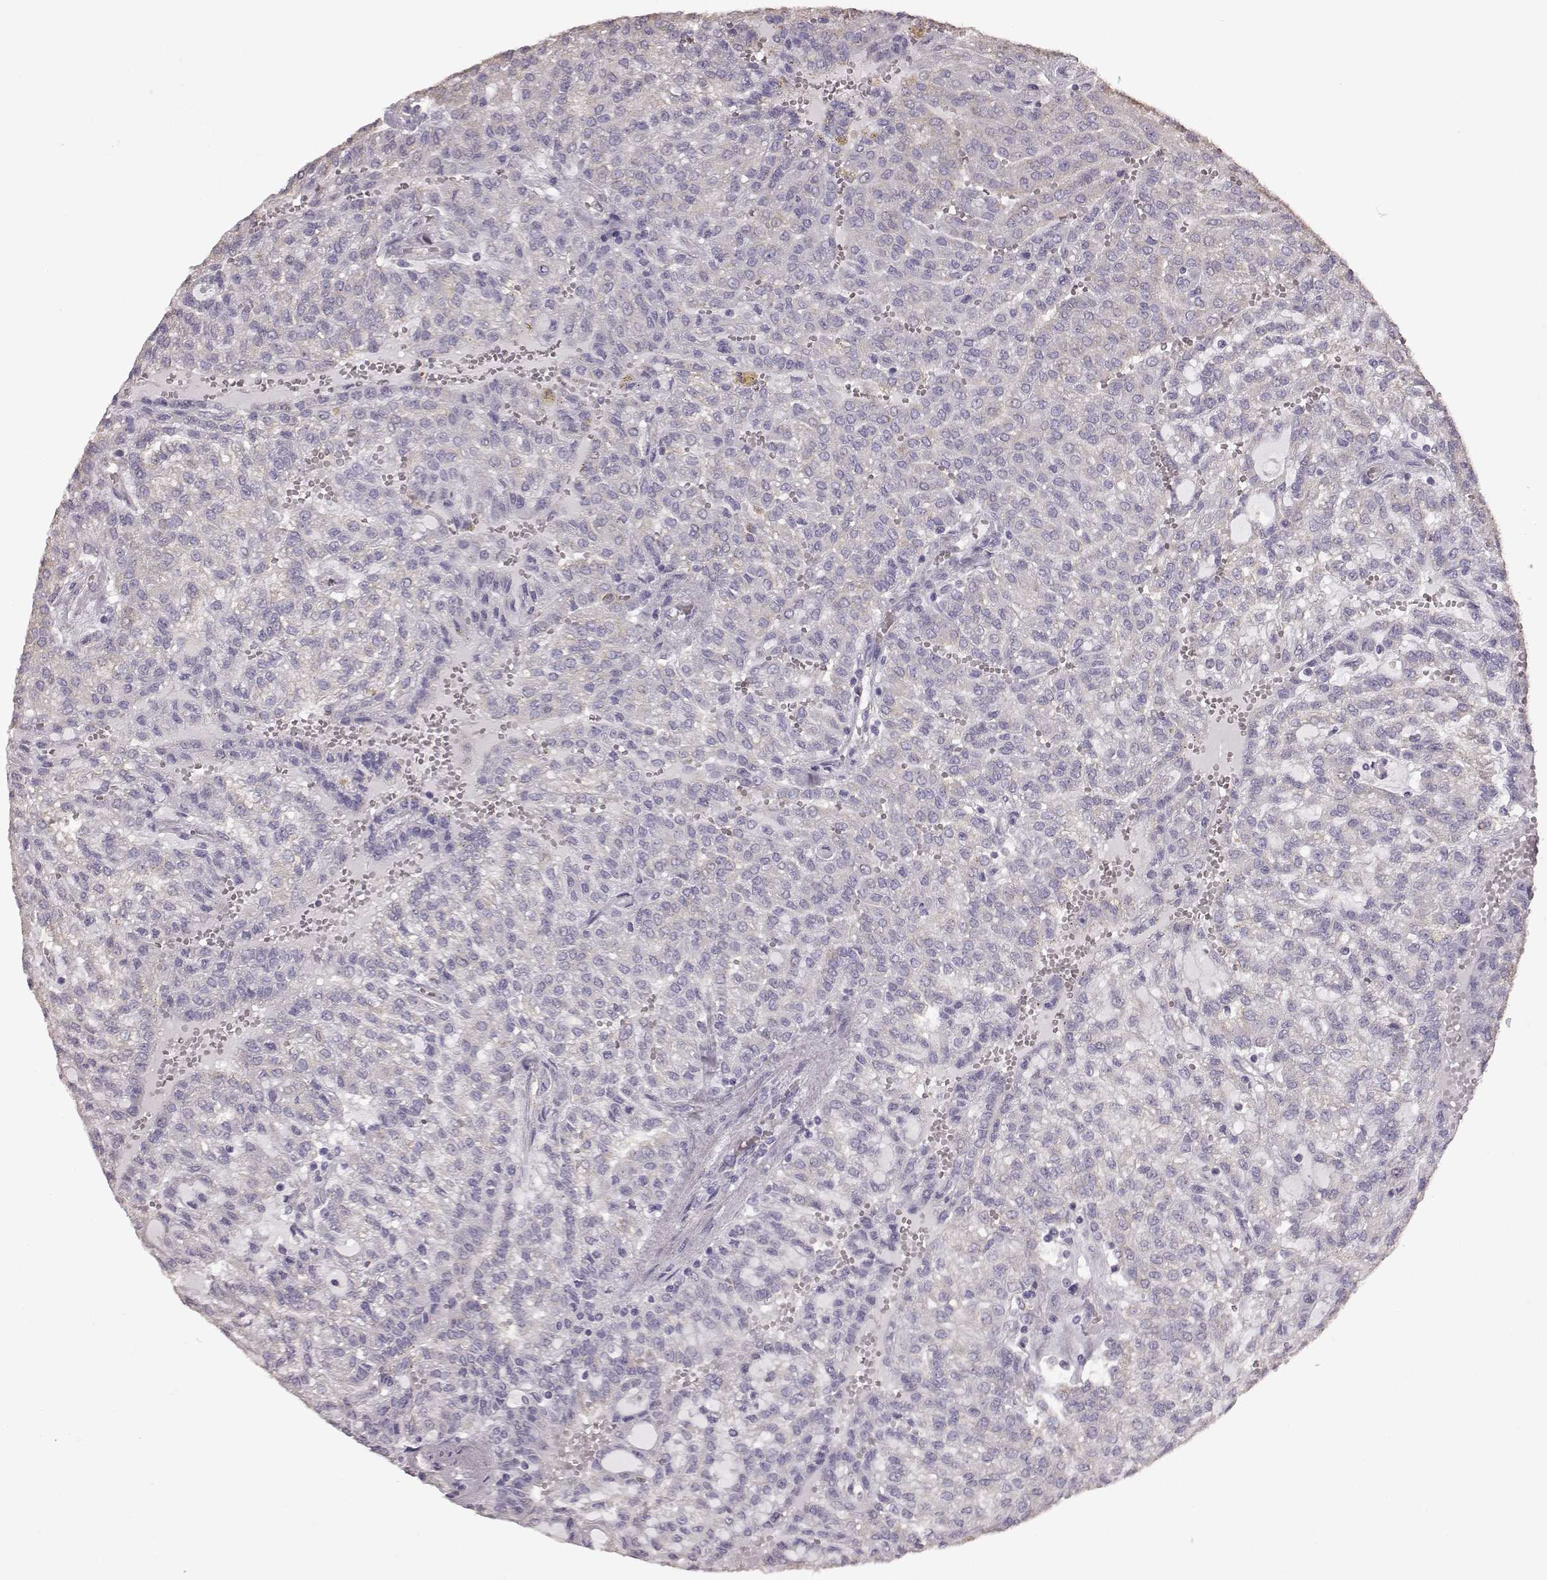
{"staining": {"intensity": "negative", "quantity": "none", "location": "none"}, "tissue": "renal cancer", "cell_type": "Tumor cells", "image_type": "cancer", "snomed": [{"axis": "morphology", "description": "Adenocarcinoma, NOS"}, {"axis": "topography", "description": "Kidney"}], "caption": "This is a histopathology image of IHC staining of adenocarcinoma (renal), which shows no staining in tumor cells.", "gene": "GABRG3", "patient": {"sex": "male", "age": 63}}